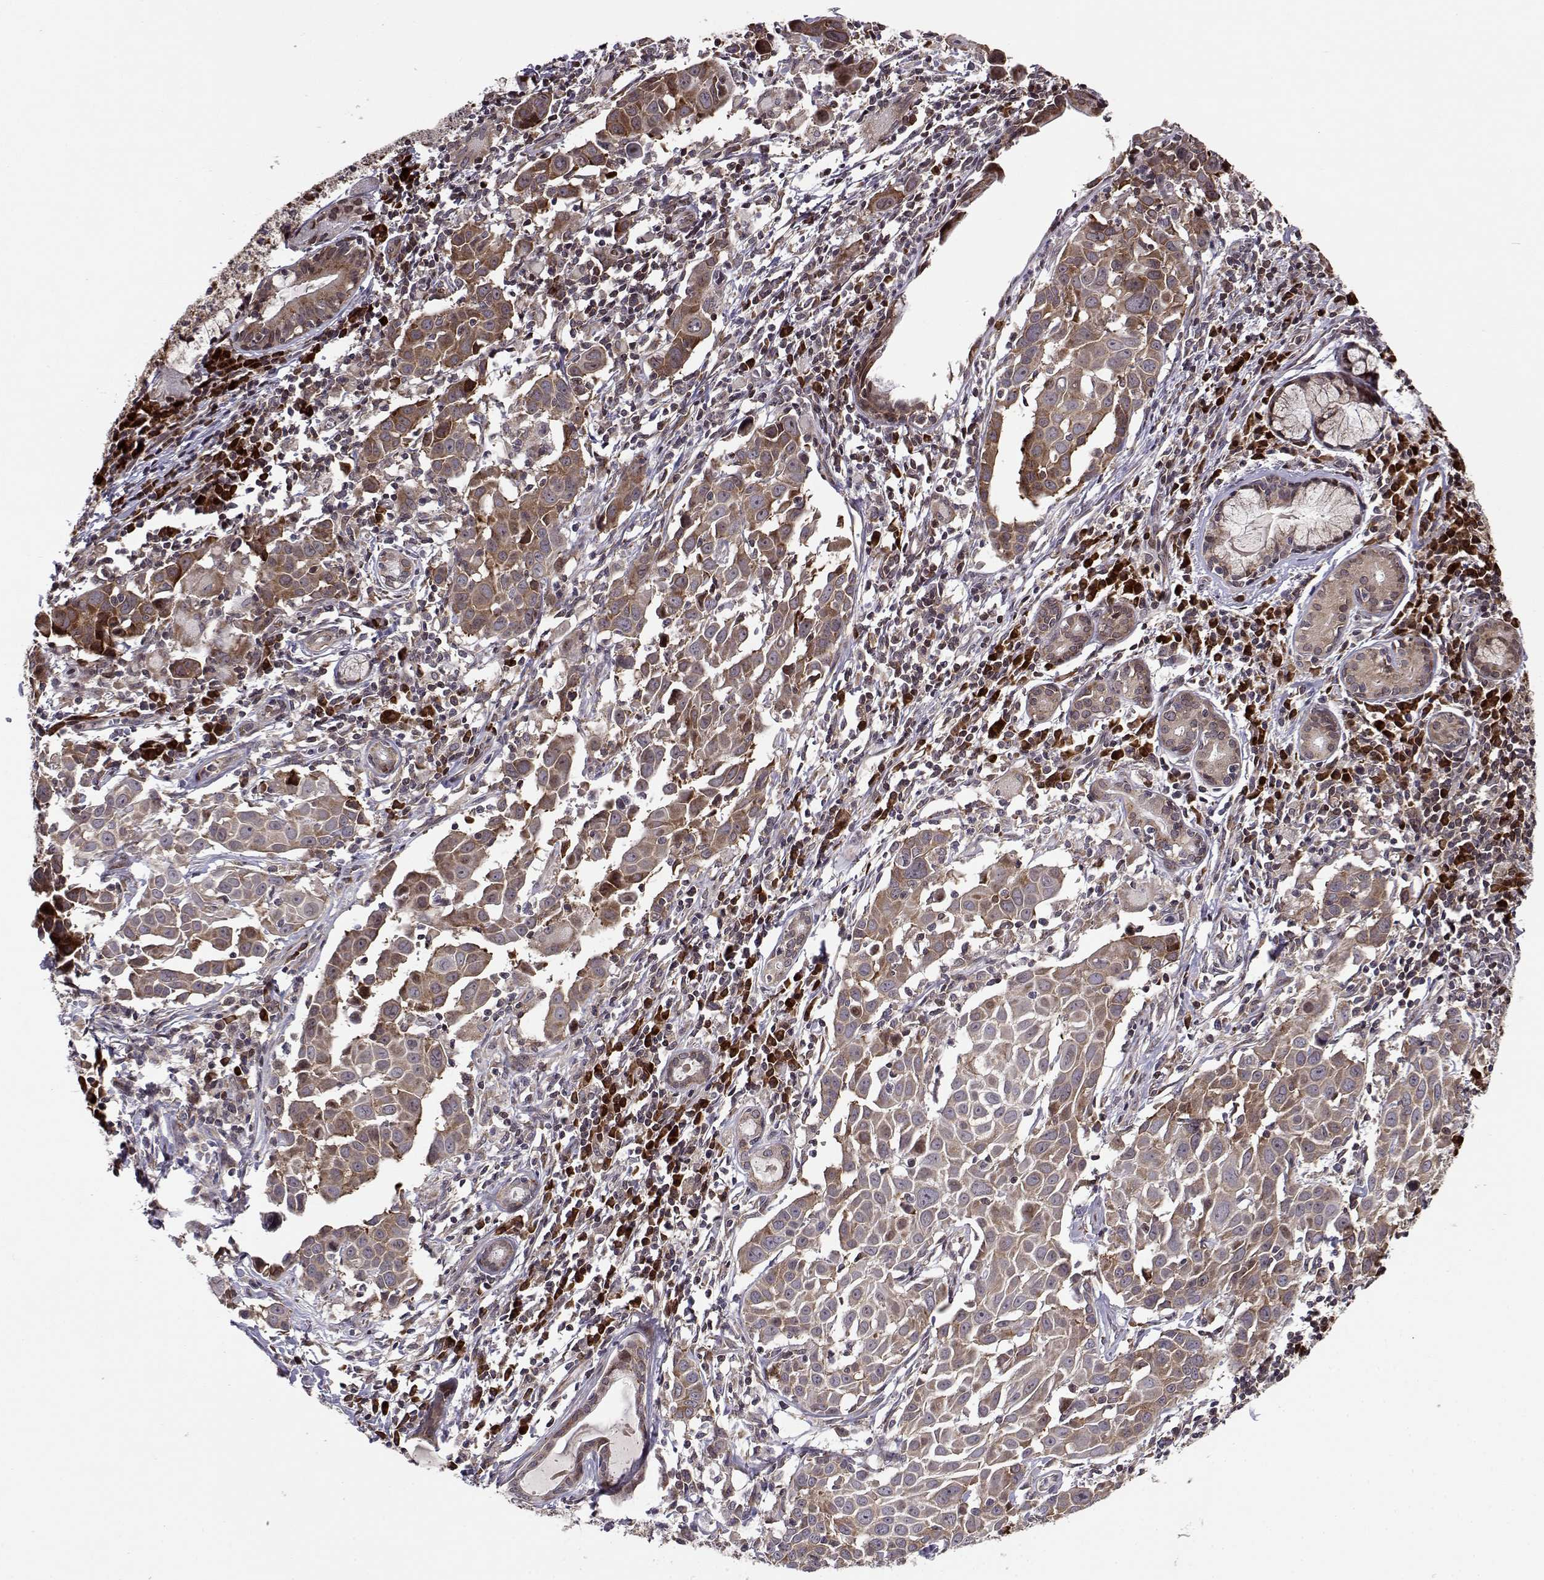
{"staining": {"intensity": "moderate", "quantity": ">75%", "location": "cytoplasmic/membranous"}, "tissue": "lung cancer", "cell_type": "Tumor cells", "image_type": "cancer", "snomed": [{"axis": "morphology", "description": "Squamous cell carcinoma, NOS"}, {"axis": "topography", "description": "Lung"}], "caption": "A brown stain shows moderate cytoplasmic/membranous staining of a protein in lung cancer tumor cells.", "gene": "RPL31", "patient": {"sex": "male", "age": 57}}